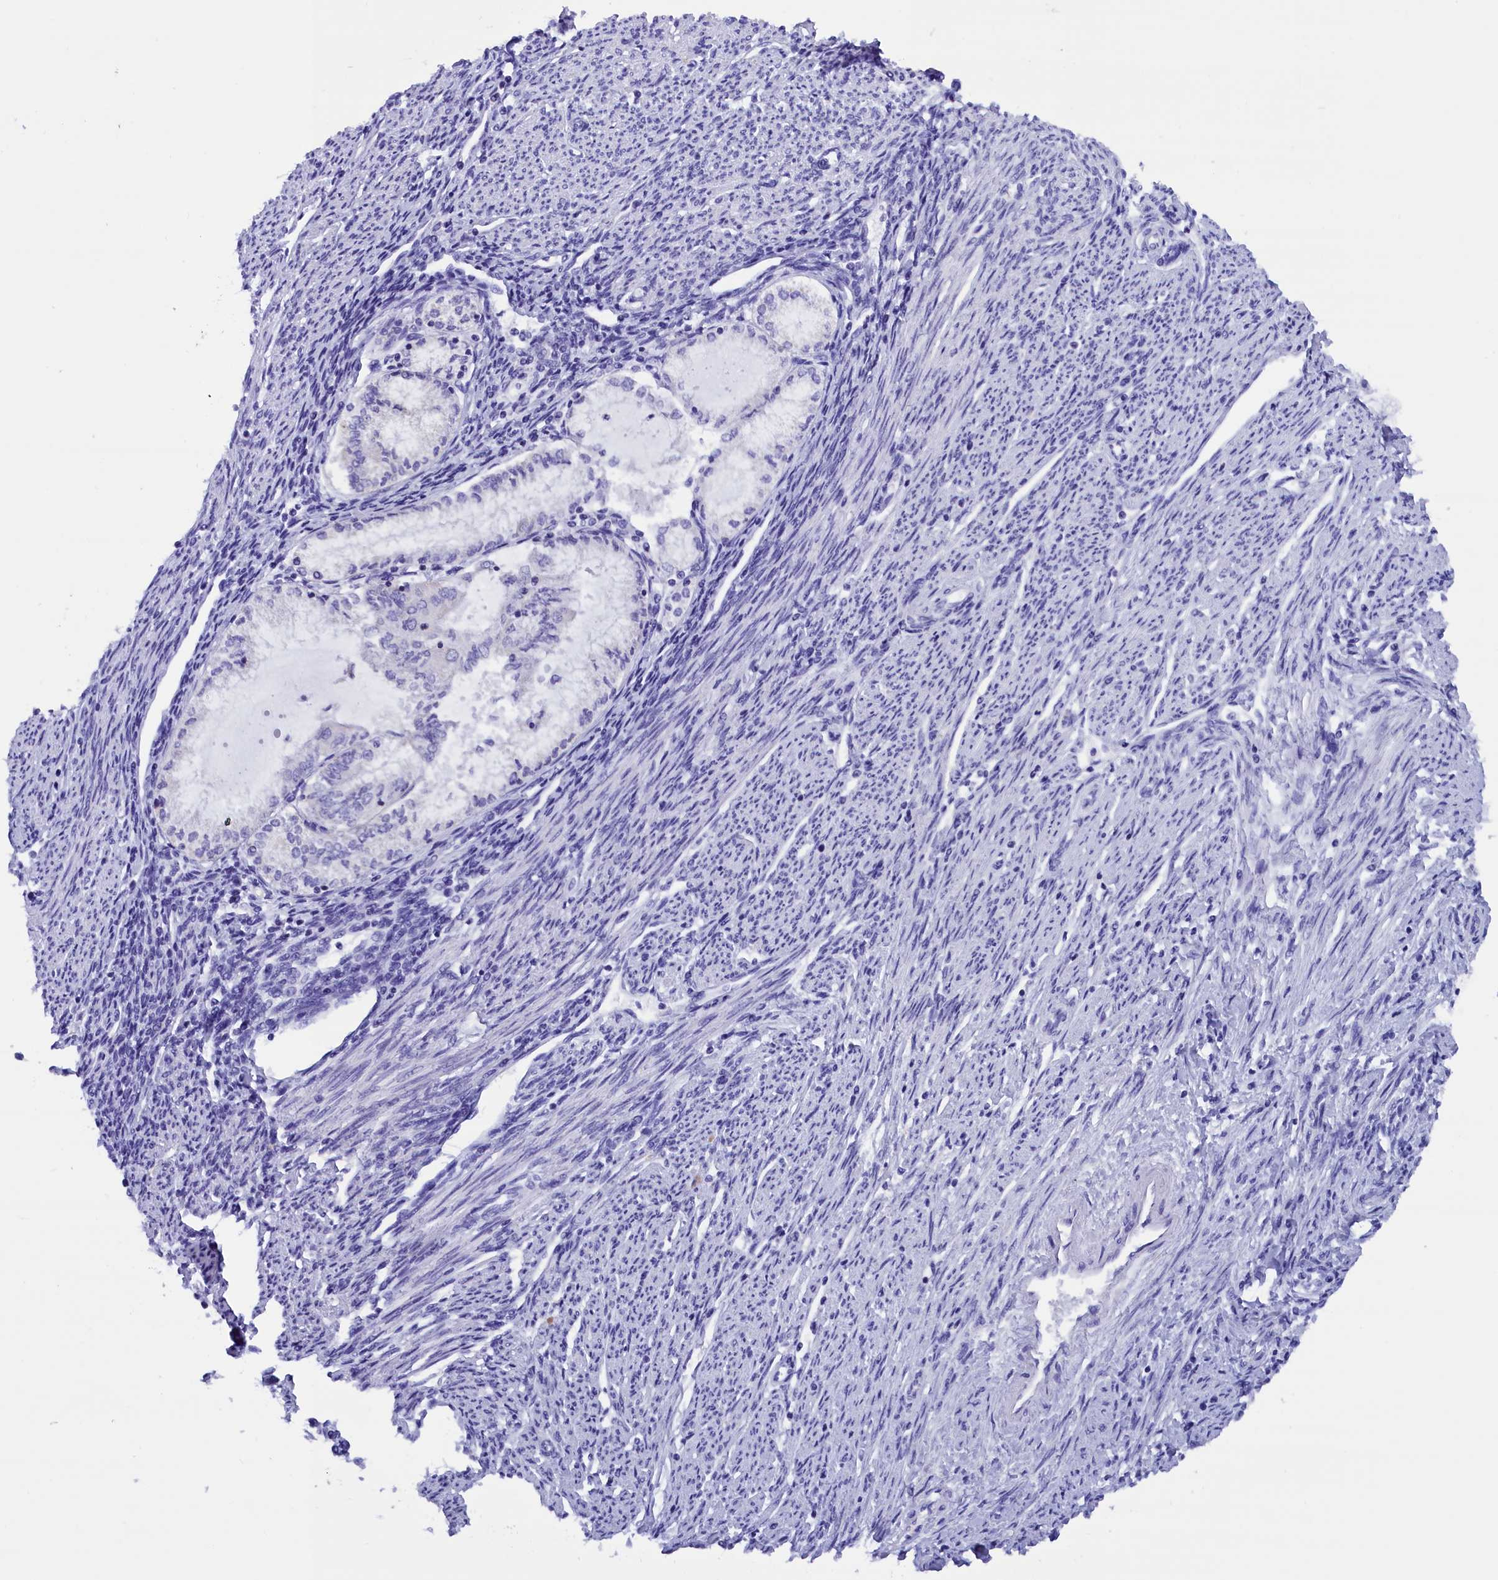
{"staining": {"intensity": "negative", "quantity": "none", "location": "none"}, "tissue": "endometrial cancer", "cell_type": "Tumor cells", "image_type": "cancer", "snomed": [{"axis": "morphology", "description": "Adenocarcinoma, NOS"}, {"axis": "topography", "description": "Endometrium"}], "caption": "This is a photomicrograph of IHC staining of adenocarcinoma (endometrial), which shows no expression in tumor cells.", "gene": "ABAT", "patient": {"sex": "female", "age": 79}}